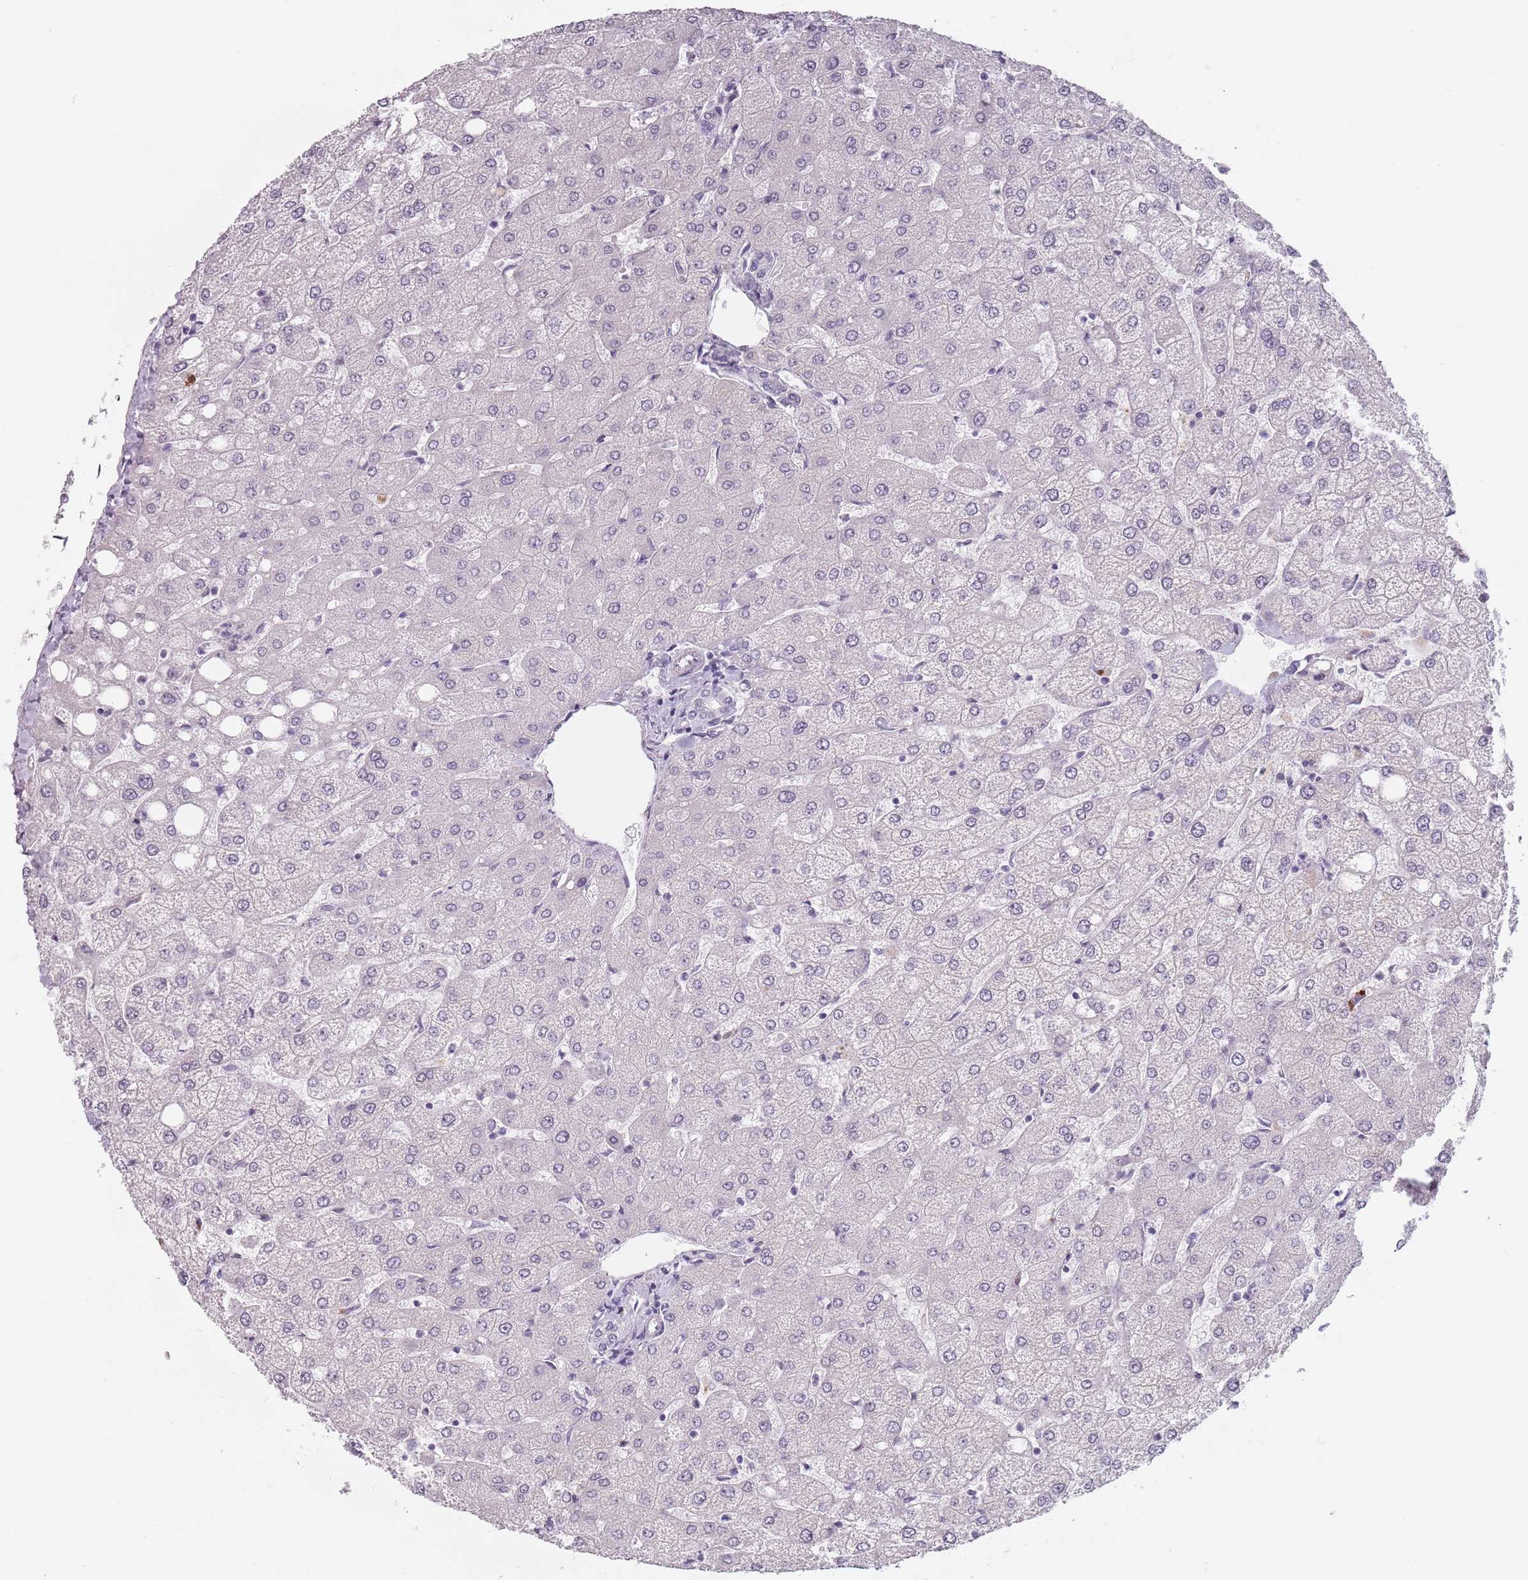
{"staining": {"intensity": "negative", "quantity": "none", "location": "none"}, "tissue": "liver", "cell_type": "Cholangiocytes", "image_type": "normal", "snomed": [{"axis": "morphology", "description": "Normal tissue, NOS"}, {"axis": "topography", "description": "Liver"}], "caption": "DAB immunohistochemical staining of unremarkable liver displays no significant staining in cholangiocytes. The staining was performed using DAB (3,3'-diaminobenzidine) to visualize the protein expression in brown, while the nuclei were stained in blue with hematoxylin (Magnification: 20x).", "gene": "PTCHD1", "patient": {"sex": "female", "age": 54}}